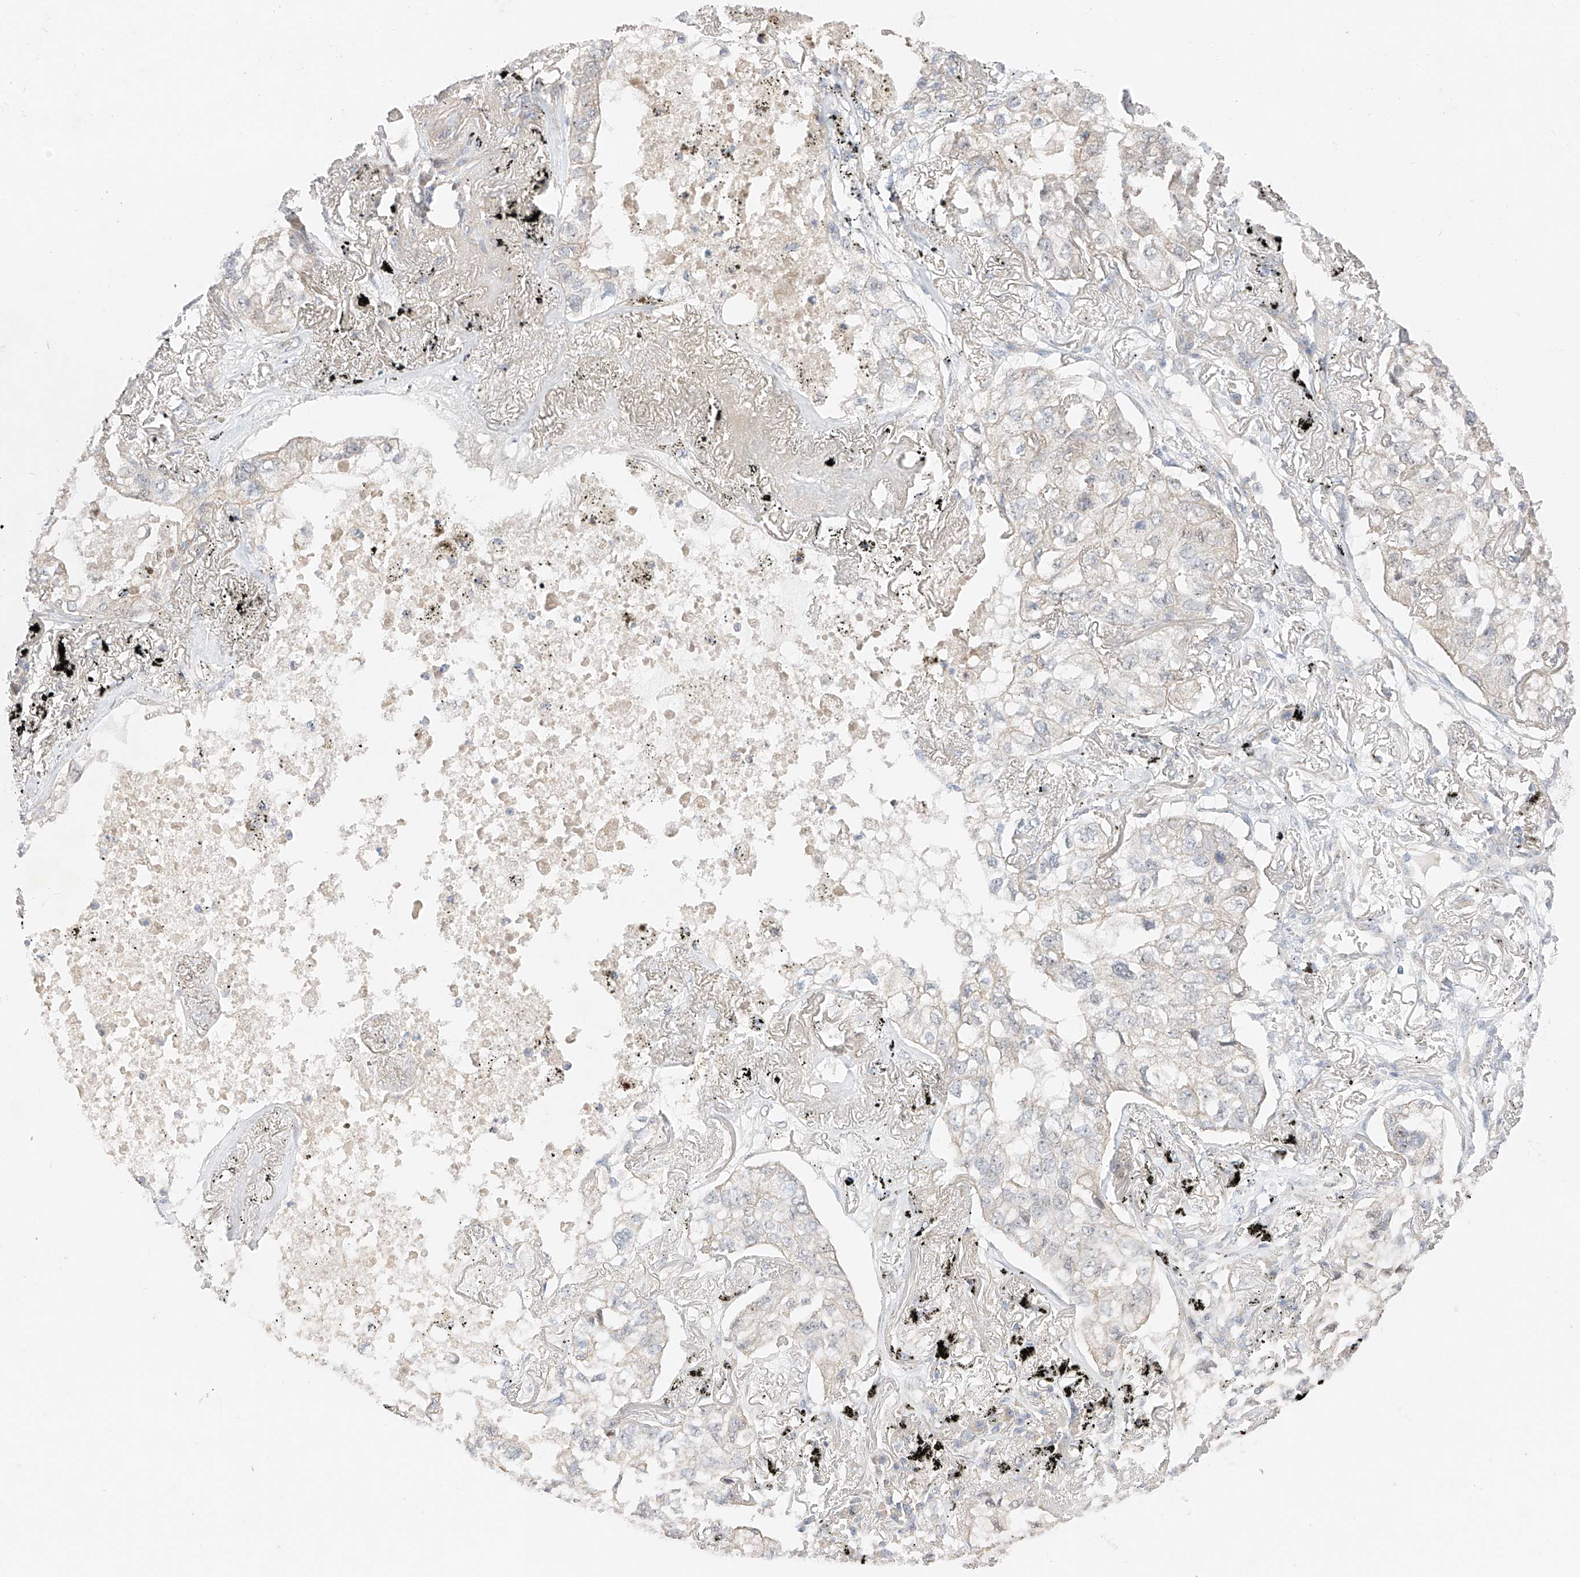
{"staining": {"intensity": "negative", "quantity": "none", "location": "none"}, "tissue": "lung cancer", "cell_type": "Tumor cells", "image_type": "cancer", "snomed": [{"axis": "morphology", "description": "Adenocarcinoma, NOS"}, {"axis": "topography", "description": "Lung"}], "caption": "Immunohistochemistry (IHC) photomicrograph of neoplastic tissue: adenocarcinoma (lung) stained with DAB demonstrates no significant protein positivity in tumor cells.", "gene": "IL22RA2", "patient": {"sex": "male", "age": 65}}